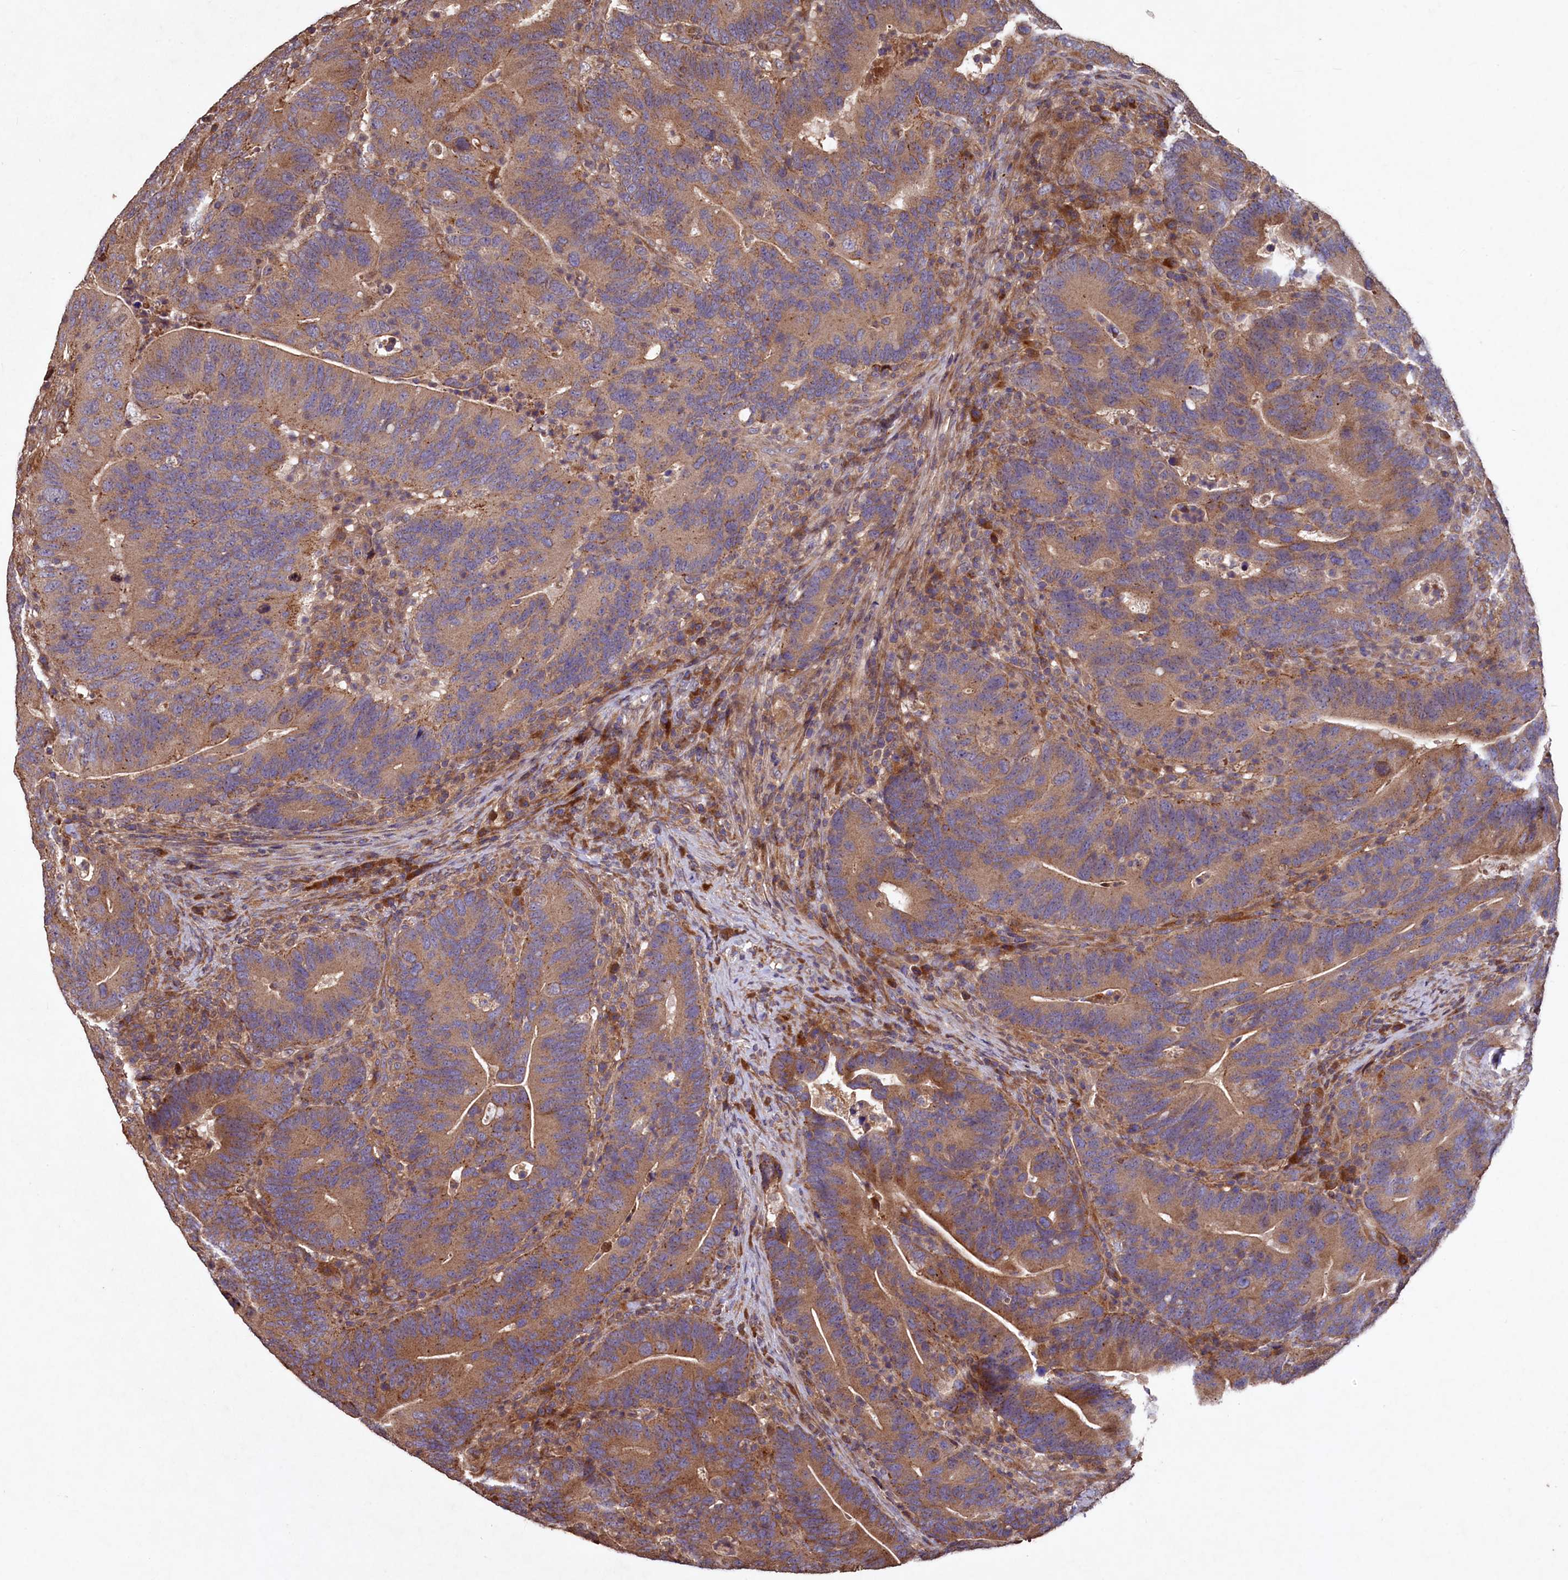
{"staining": {"intensity": "moderate", "quantity": ">75%", "location": "cytoplasmic/membranous"}, "tissue": "colorectal cancer", "cell_type": "Tumor cells", "image_type": "cancer", "snomed": [{"axis": "morphology", "description": "Adenocarcinoma, NOS"}, {"axis": "topography", "description": "Colon"}], "caption": "Immunohistochemical staining of human colorectal cancer demonstrates medium levels of moderate cytoplasmic/membranous protein positivity in about >75% of tumor cells. The staining is performed using DAB brown chromogen to label protein expression. The nuclei are counter-stained blue using hematoxylin.", "gene": "TMEM98", "patient": {"sex": "female", "age": 66}}